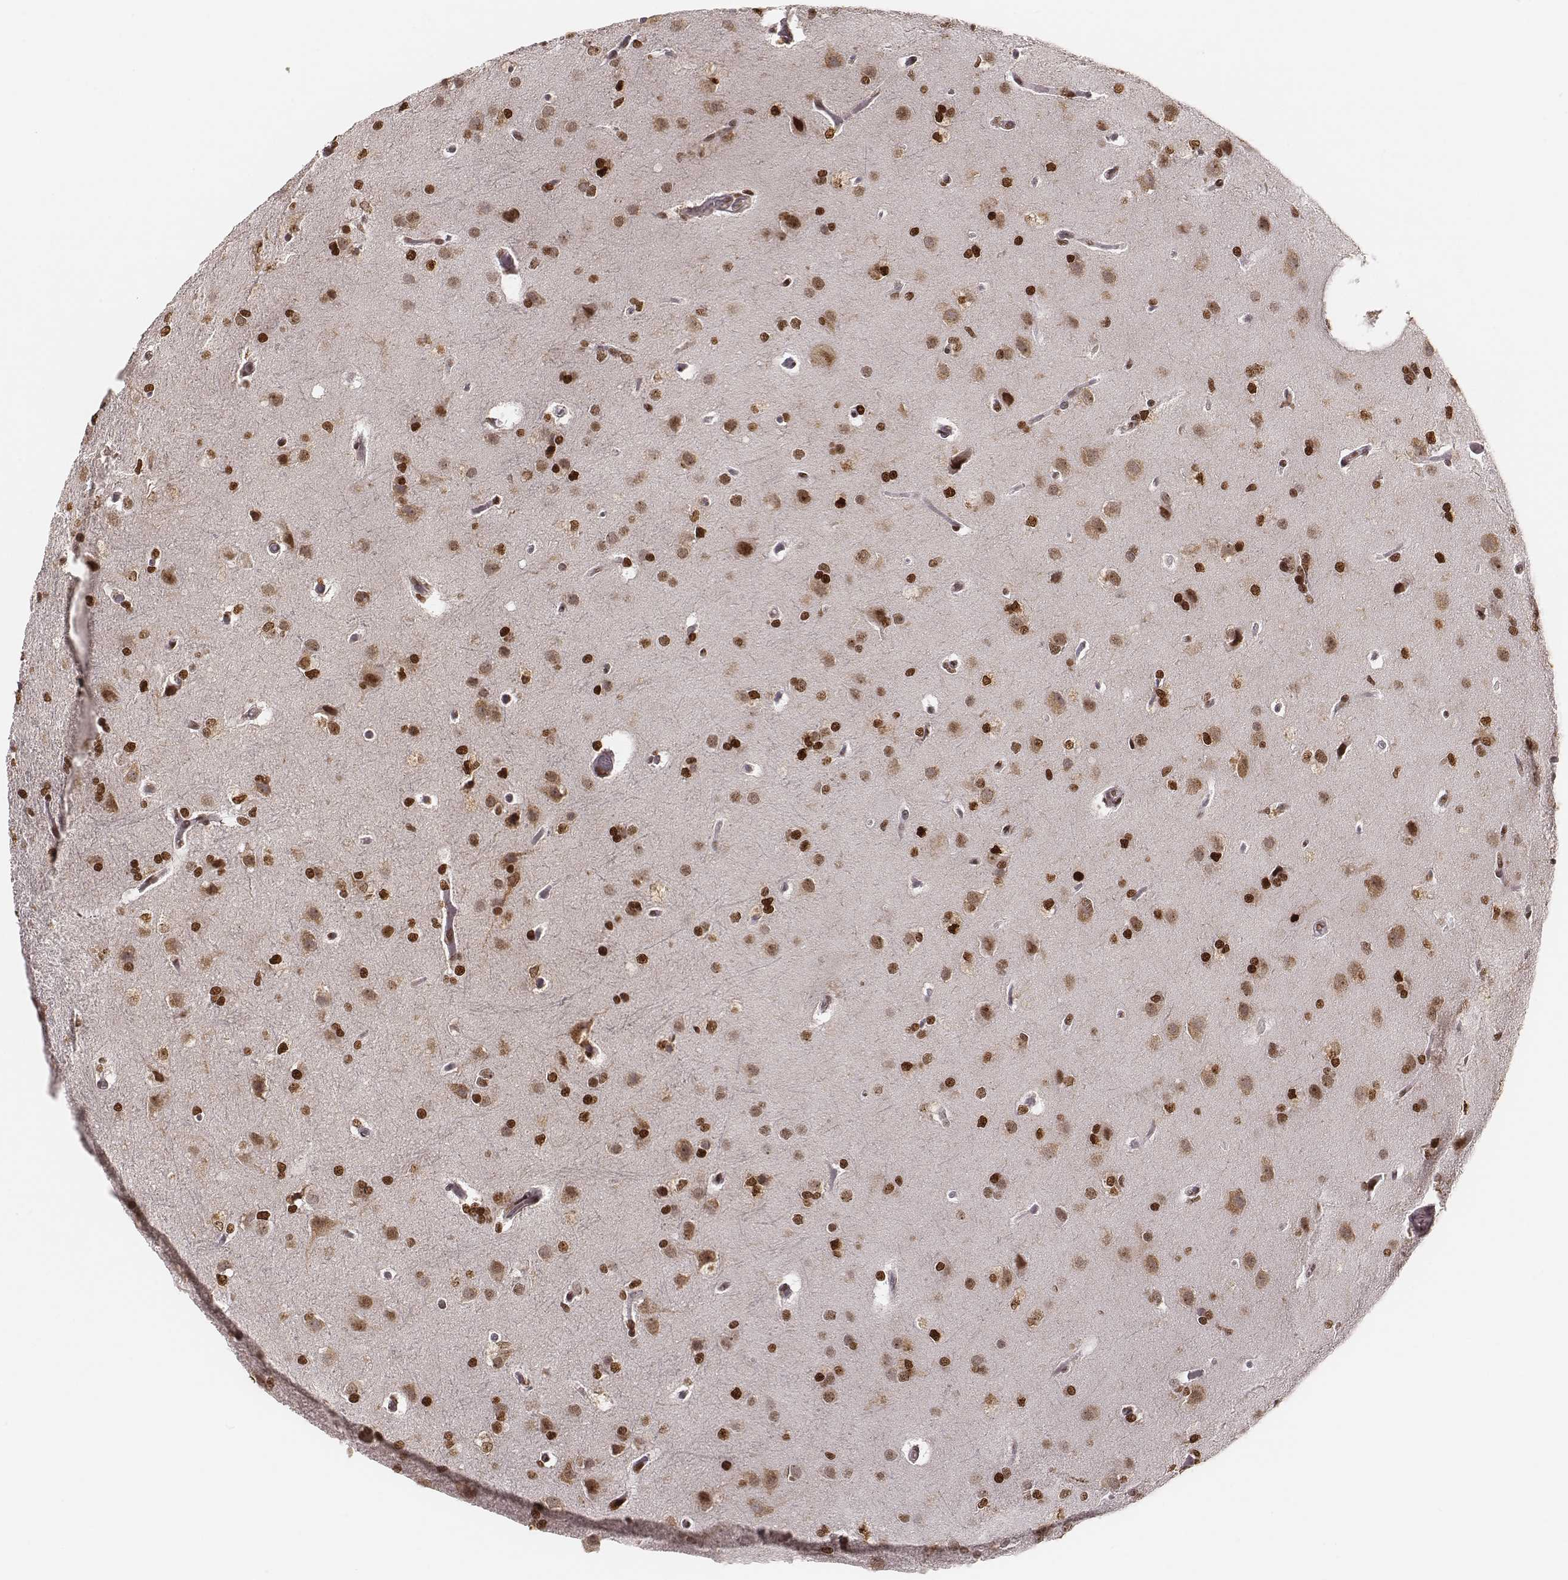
{"staining": {"intensity": "strong", "quantity": ">75%", "location": "nuclear"}, "tissue": "glioma", "cell_type": "Tumor cells", "image_type": "cancer", "snomed": [{"axis": "morphology", "description": "Glioma, malignant, High grade"}, {"axis": "topography", "description": "Brain"}], "caption": "Human glioma stained for a protein (brown) demonstrates strong nuclear positive expression in approximately >75% of tumor cells.", "gene": "PARP1", "patient": {"sex": "male", "age": 68}}